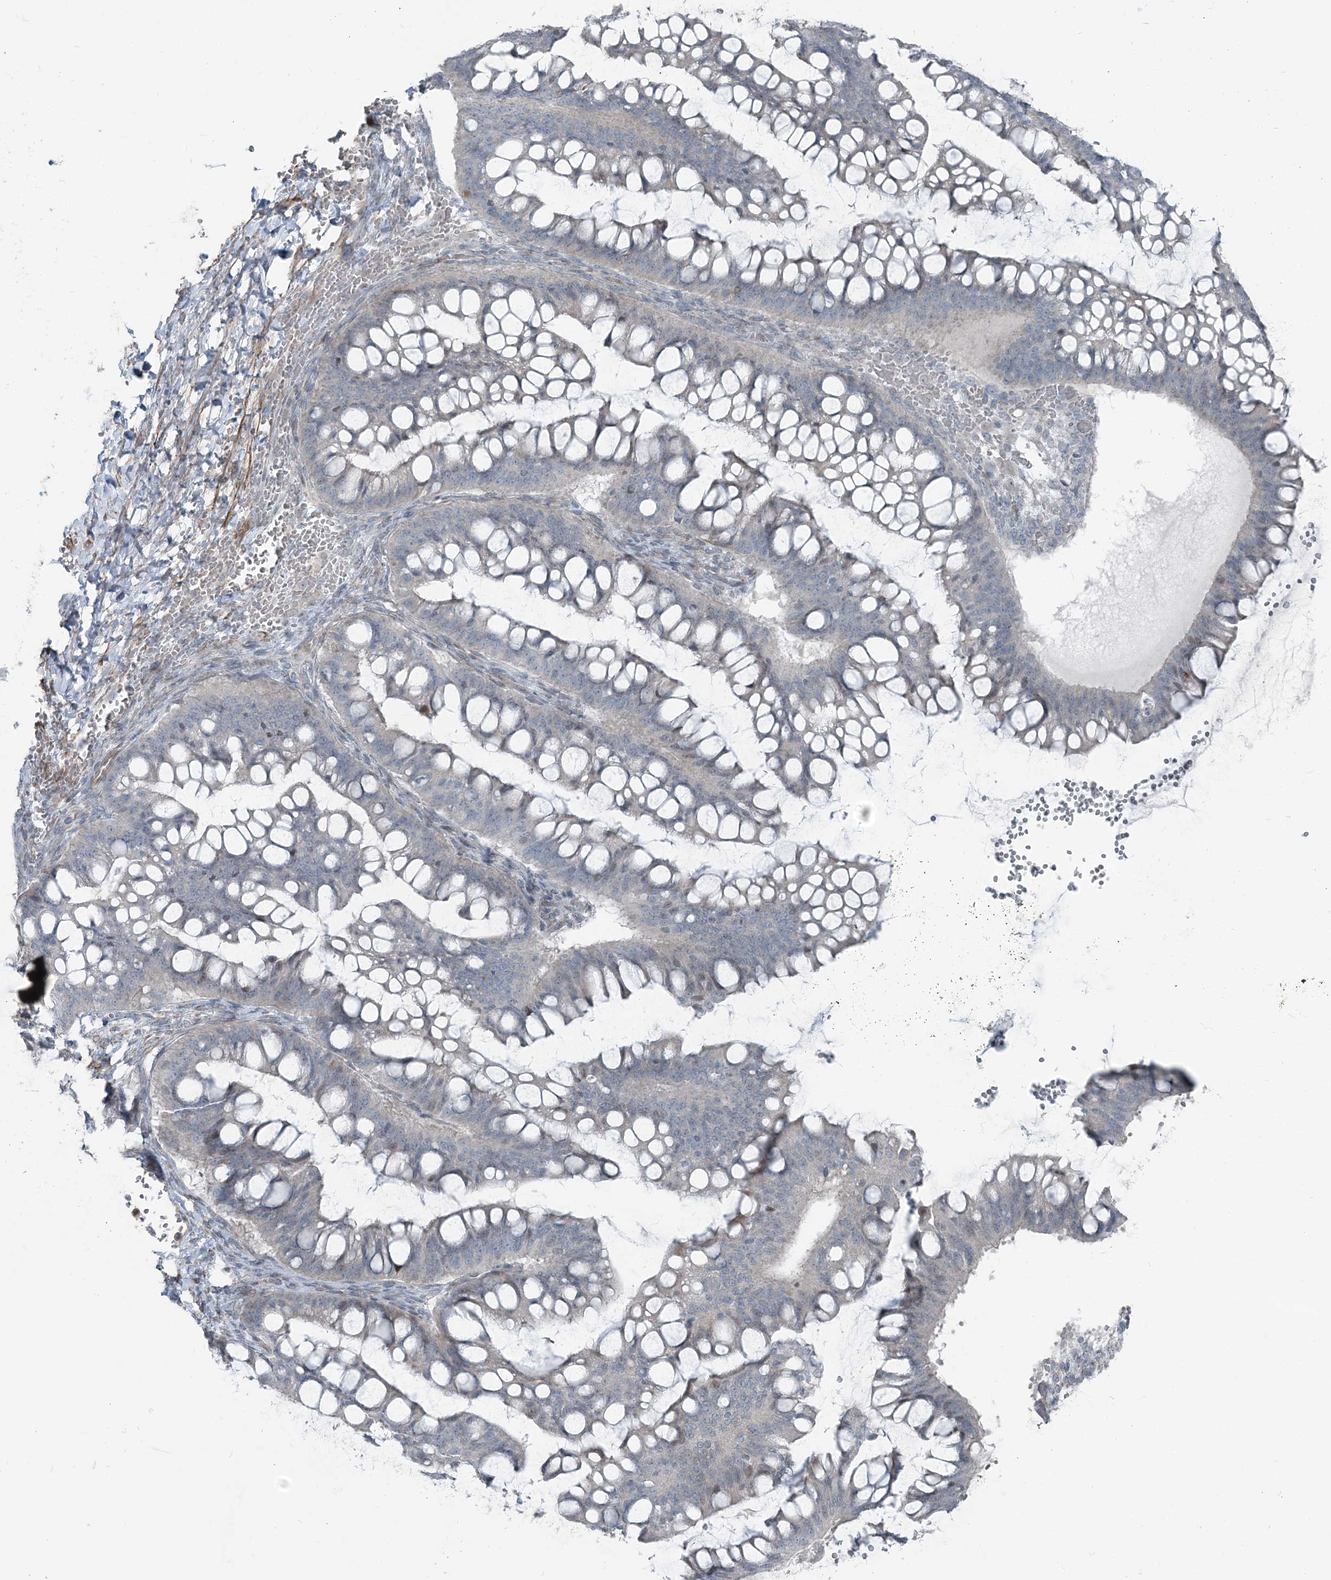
{"staining": {"intensity": "negative", "quantity": "none", "location": "none"}, "tissue": "ovarian cancer", "cell_type": "Tumor cells", "image_type": "cancer", "snomed": [{"axis": "morphology", "description": "Cystadenocarcinoma, mucinous, NOS"}, {"axis": "topography", "description": "Ovary"}], "caption": "Immunohistochemistry micrograph of ovarian cancer (mucinous cystadenocarcinoma) stained for a protein (brown), which demonstrates no positivity in tumor cells.", "gene": "FBXL17", "patient": {"sex": "female", "age": 73}}